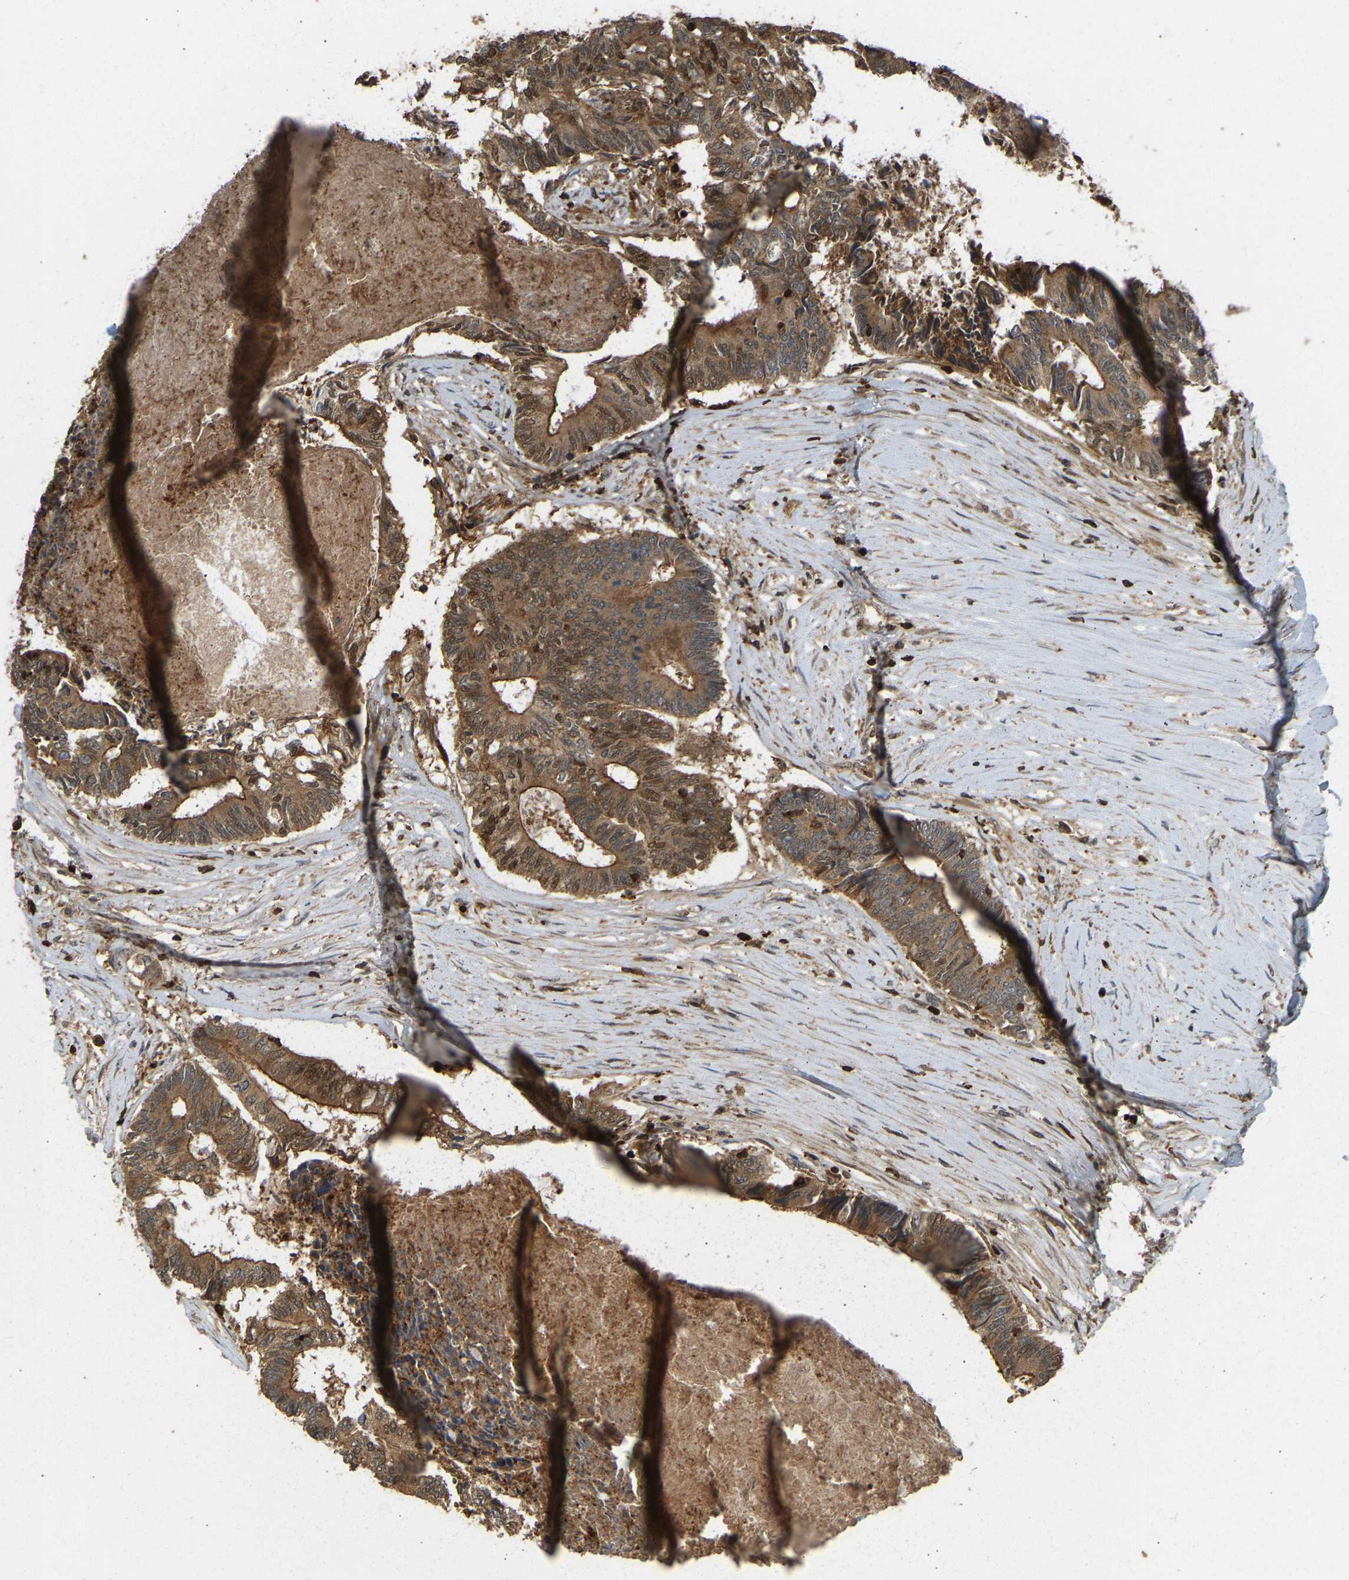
{"staining": {"intensity": "moderate", "quantity": ">75%", "location": "cytoplasmic/membranous"}, "tissue": "colorectal cancer", "cell_type": "Tumor cells", "image_type": "cancer", "snomed": [{"axis": "morphology", "description": "Adenocarcinoma, NOS"}, {"axis": "topography", "description": "Rectum"}], "caption": "Human adenocarcinoma (colorectal) stained with a protein marker reveals moderate staining in tumor cells.", "gene": "GOPC", "patient": {"sex": "male", "age": 63}}